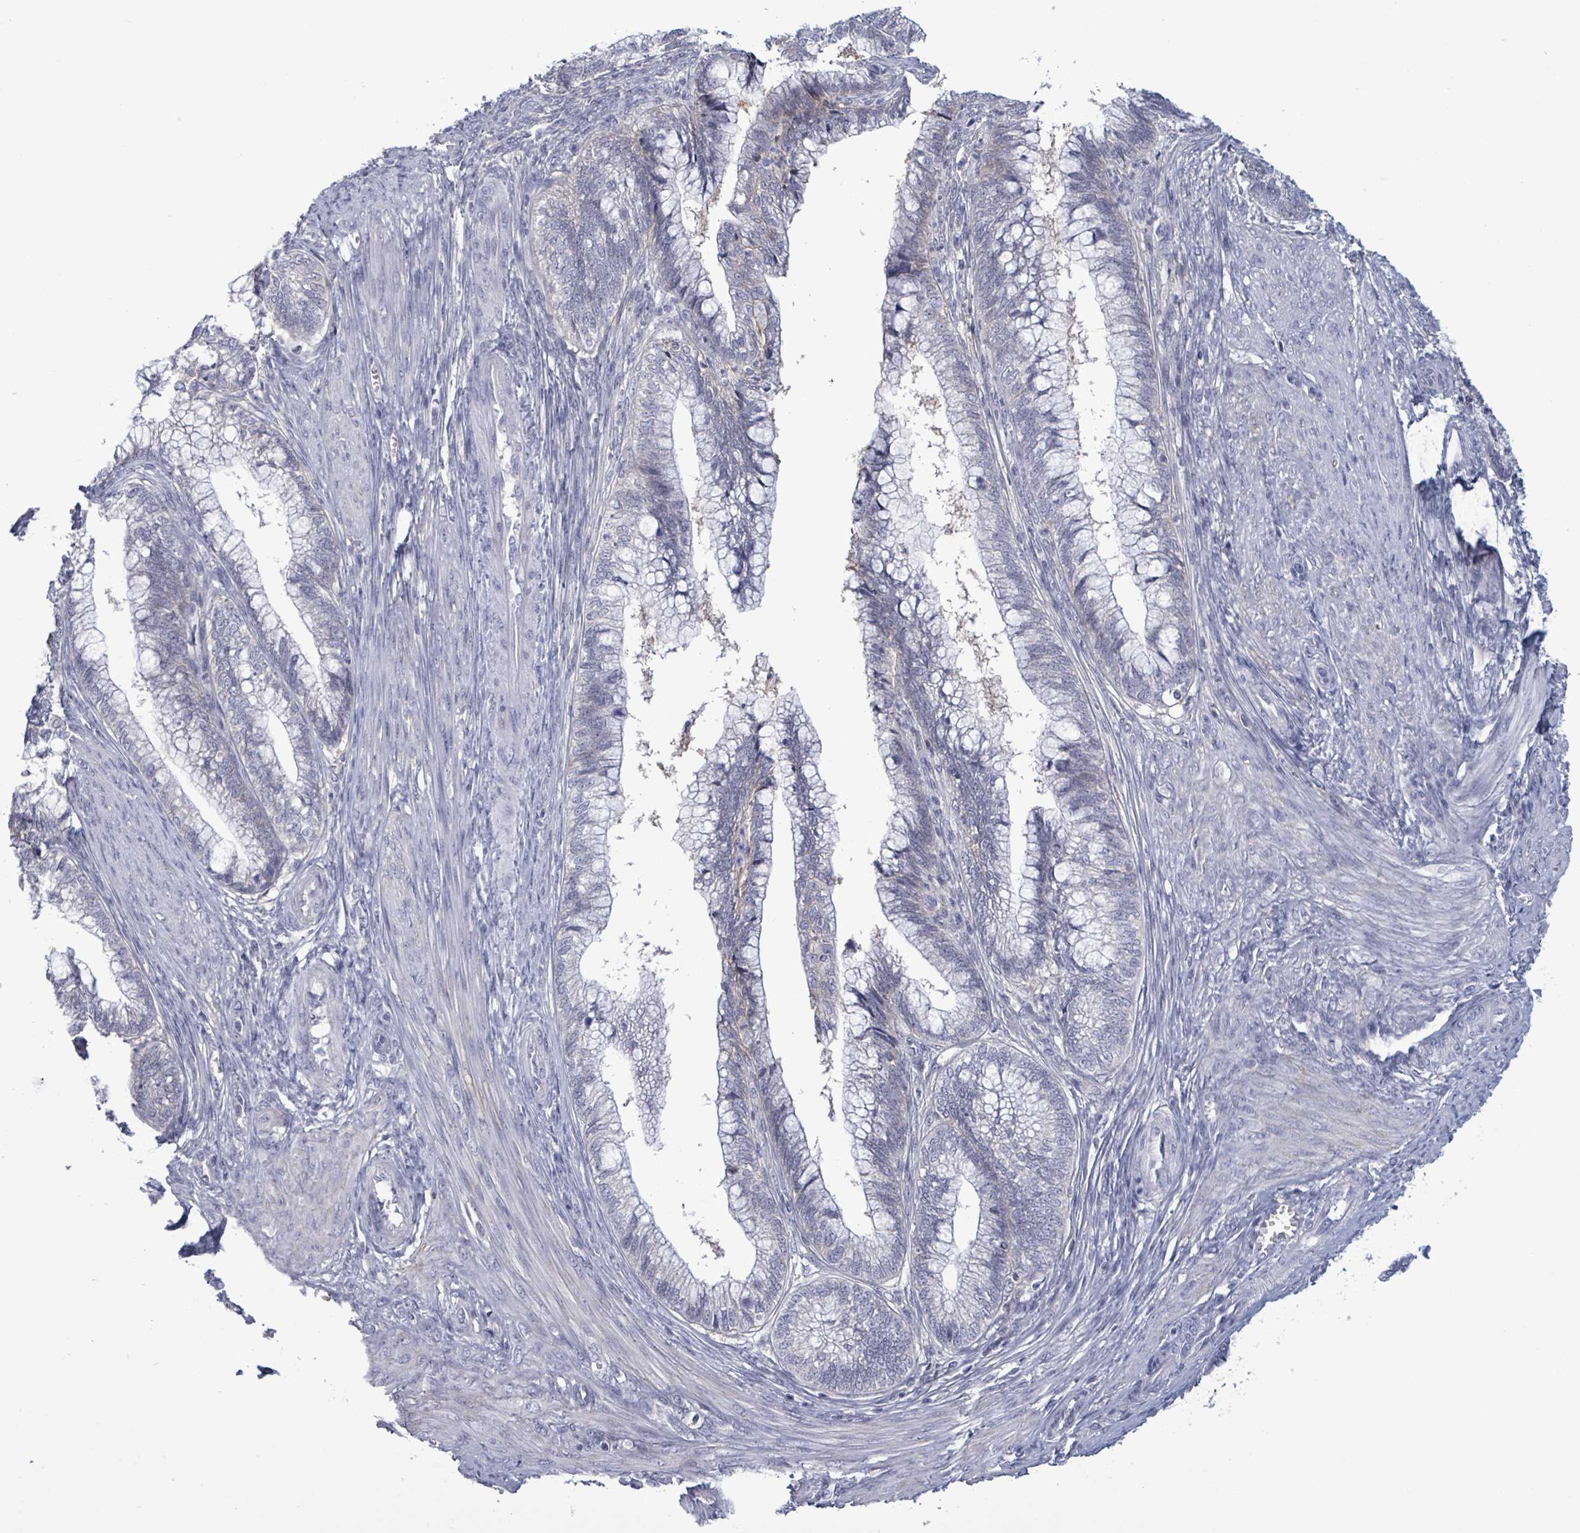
{"staining": {"intensity": "negative", "quantity": "none", "location": "none"}, "tissue": "cervical cancer", "cell_type": "Tumor cells", "image_type": "cancer", "snomed": [{"axis": "morphology", "description": "Adenocarcinoma, NOS"}, {"axis": "topography", "description": "Cervix"}], "caption": "A micrograph of adenocarcinoma (cervical) stained for a protein exhibits no brown staining in tumor cells.", "gene": "BSG", "patient": {"sex": "female", "age": 44}}